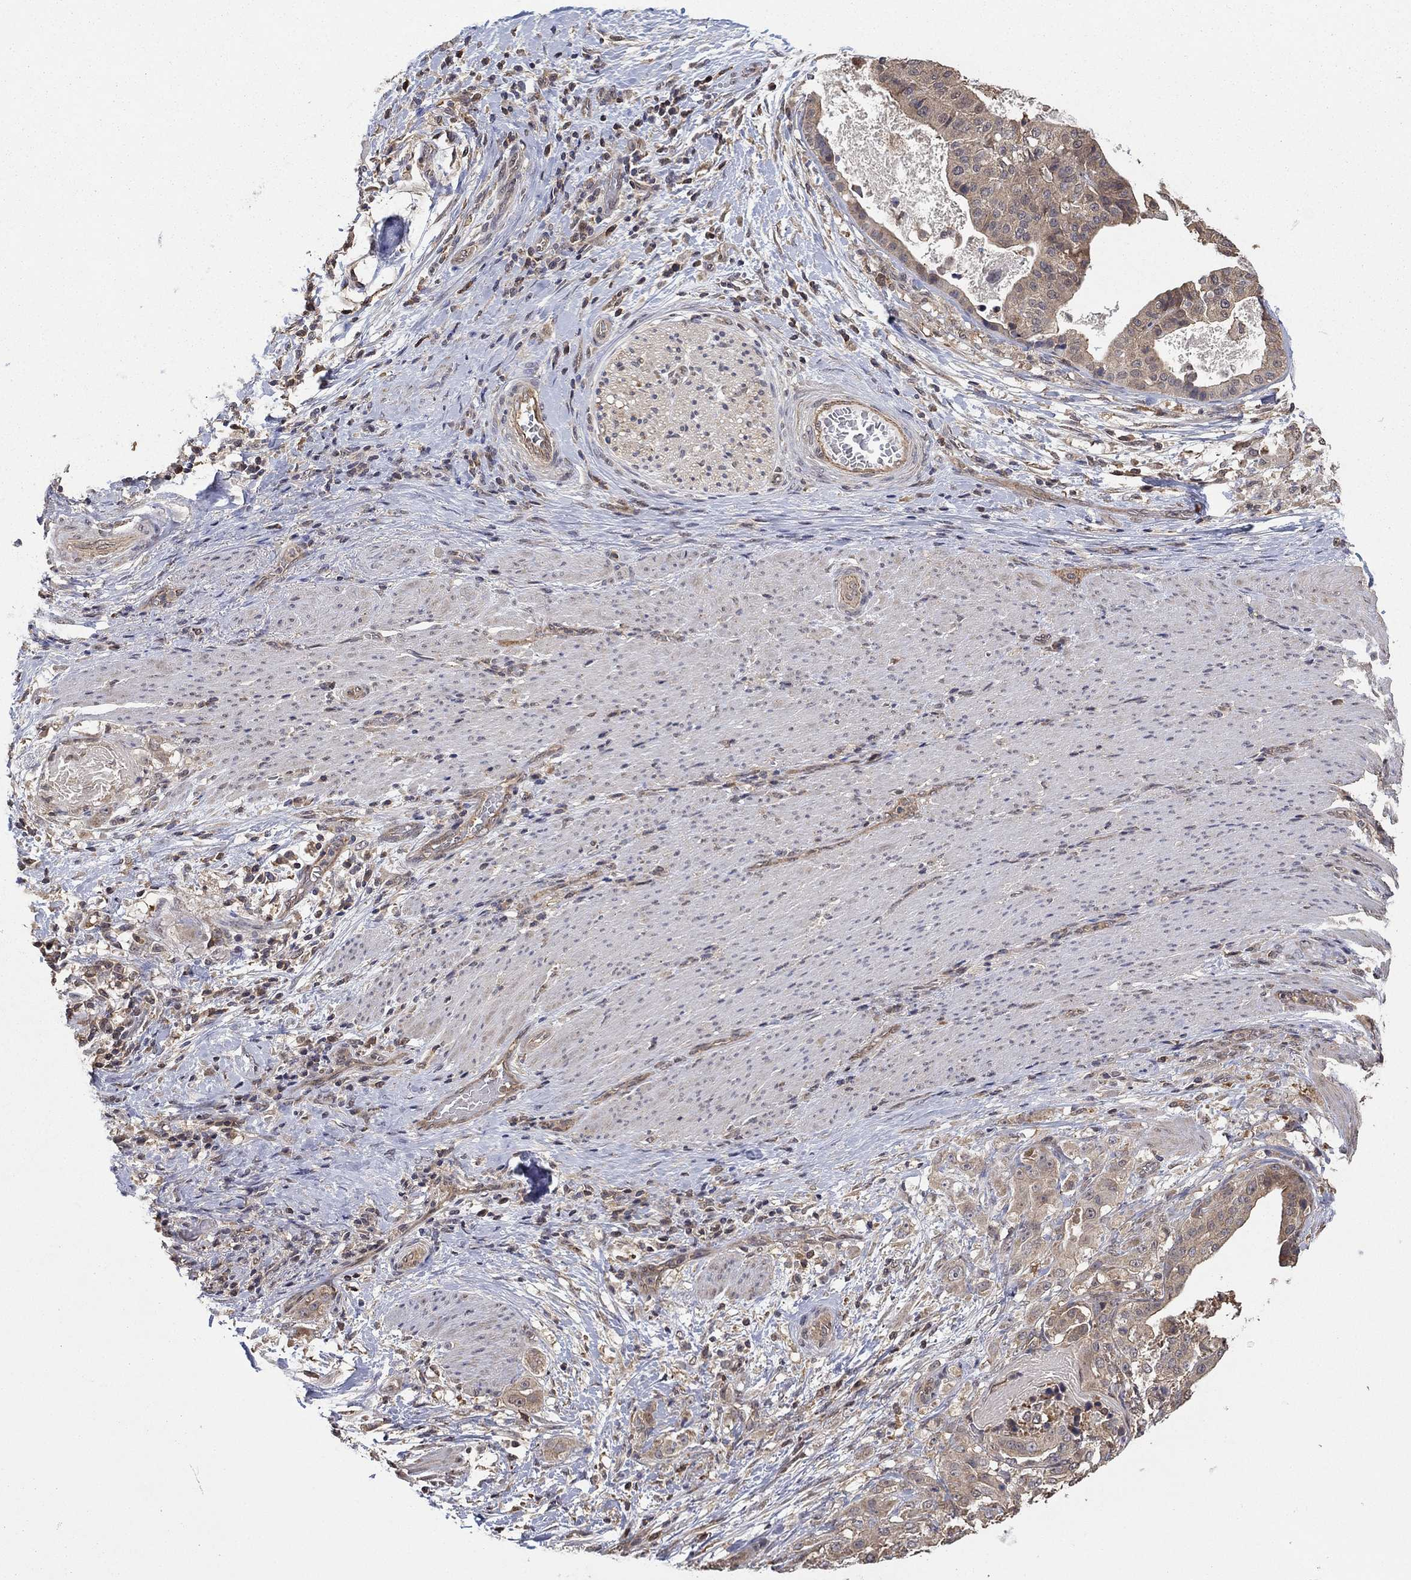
{"staining": {"intensity": "weak", "quantity": "25%-75%", "location": "cytoplasmic/membranous"}, "tissue": "stomach cancer", "cell_type": "Tumor cells", "image_type": "cancer", "snomed": [{"axis": "morphology", "description": "Adenocarcinoma, NOS"}, {"axis": "topography", "description": "Stomach"}], "caption": "A high-resolution image shows IHC staining of stomach adenocarcinoma, which reveals weak cytoplasmic/membranous staining in about 25%-75% of tumor cells.", "gene": "RNF114", "patient": {"sex": "male", "age": 48}}